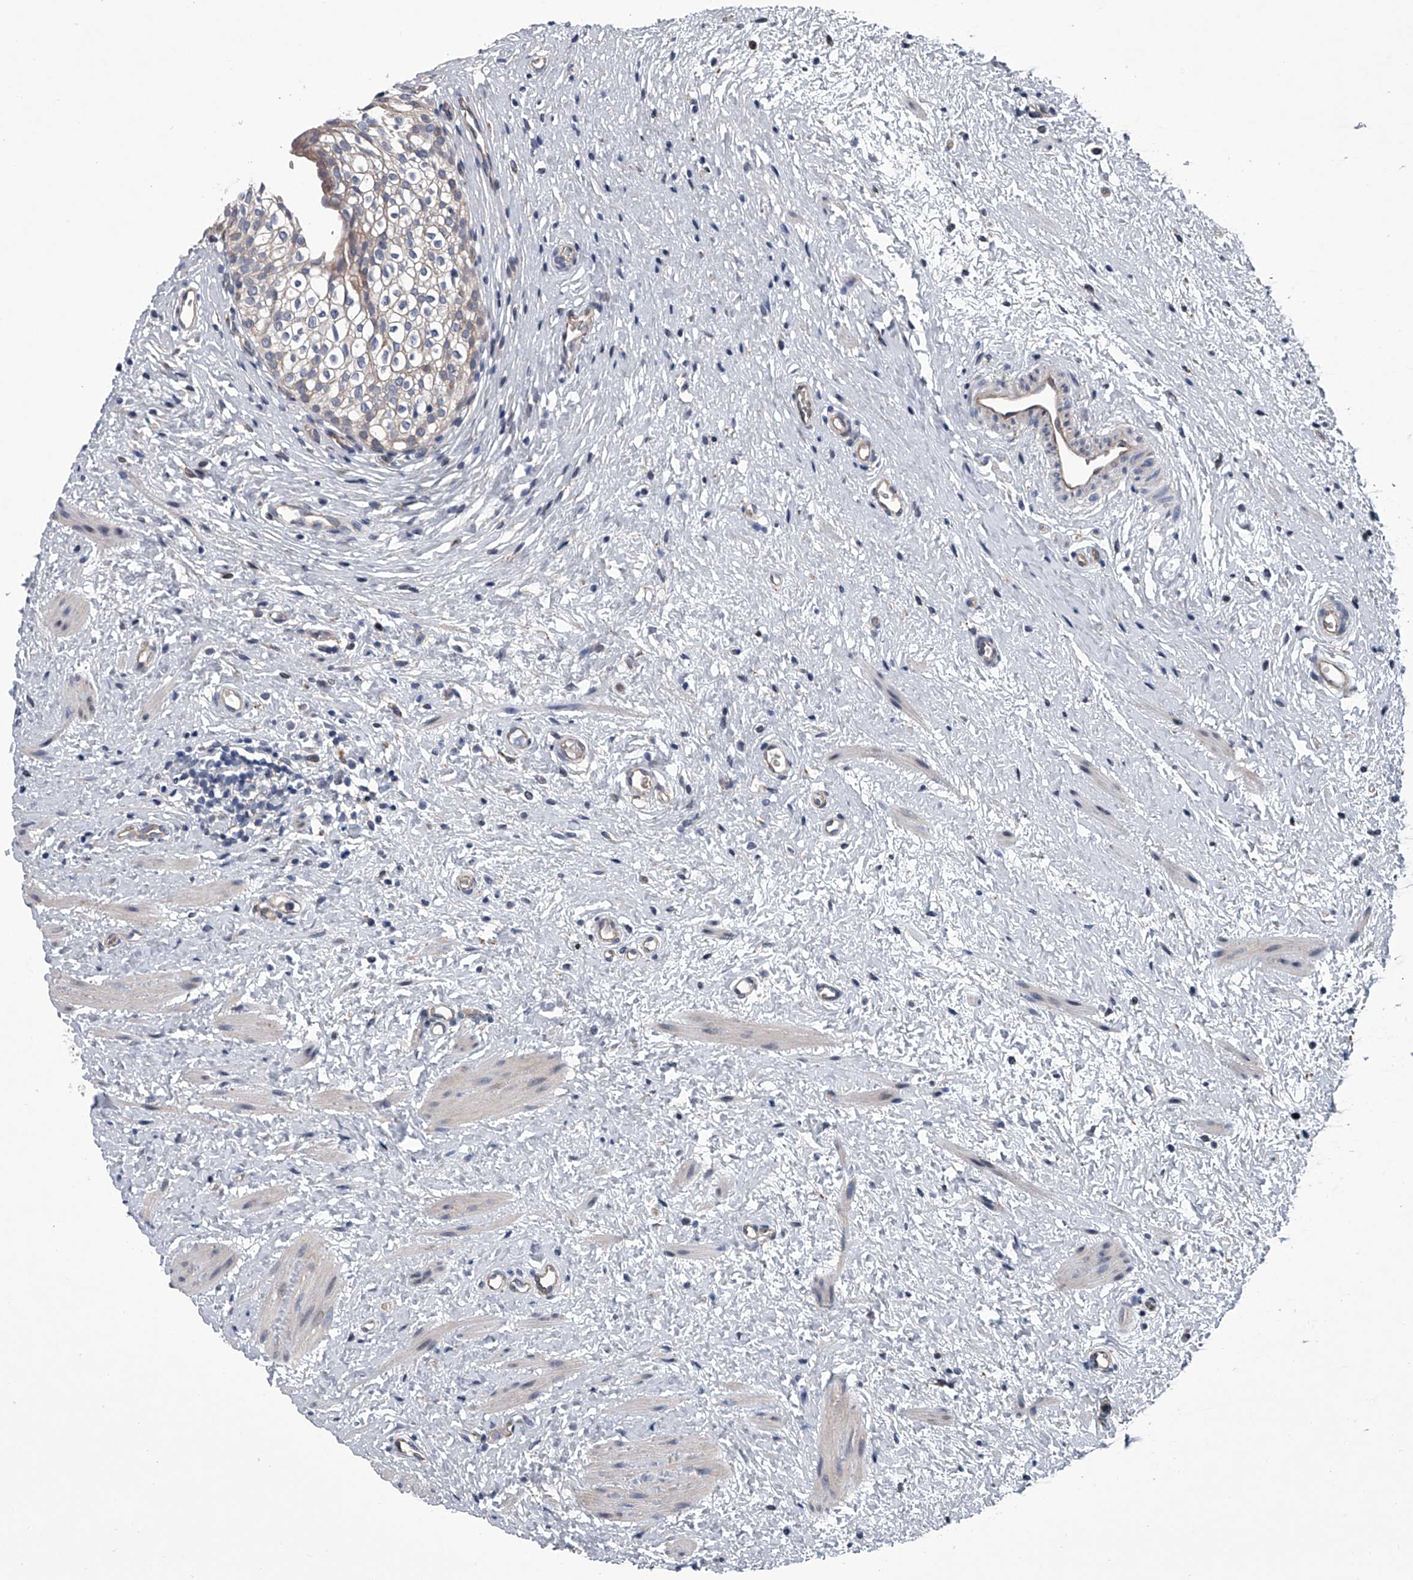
{"staining": {"intensity": "negative", "quantity": "none", "location": "none"}, "tissue": "urinary bladder", "cell_type": "Urothelial cells", "image_type": "normal", "snomed": [{"axis": "morphology", "description": "Normal tissue, NOS"}, {"axis": "topography", "description": "Urinary bladder"}], "caption": "DAB (3,3'-diaminobenzidine) immunohistochemical staining of benign human urinary bladder displays no significant positivity in urothelial cells. (DAB (3,3'-diaminobenzidine) IHC, high magnification).", "gene": "ABCG1", "patient": {"sex": "male", "age": 1}}